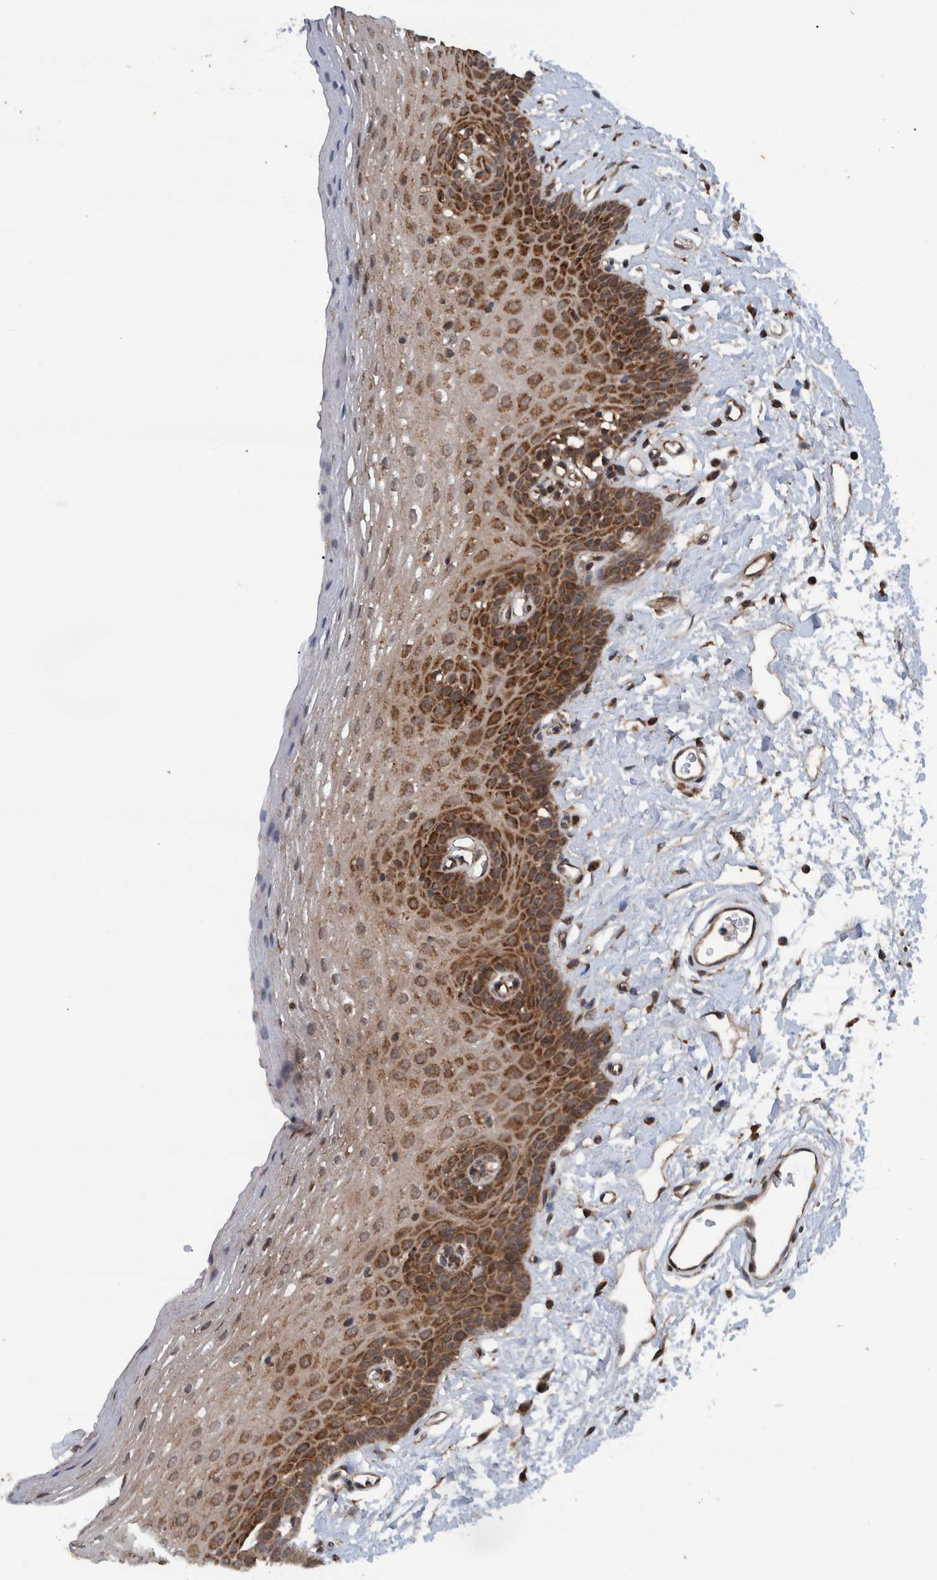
{"staining": {"intensity": "moderate", "quantity": ">75%", "location": "cytoplasmic/membranous"}, "tissue": "oral mucosa", "cell_type": "Squamous epithelial cells", "image_type": "normal", "snomed": [{"axis": "morphology", "description": "Normal tissue, NOS"}, {"axis": "topography", "description": "Oral tissue"}], "caption": "Brown immunohistochemical staining in benign human oral mucosa shows moderate cytoplasmic/membranous expression in about >75% of squamous epithelial cells.", "gene": "MRPS7", "patient": {"sex": "male", "age": 66}}